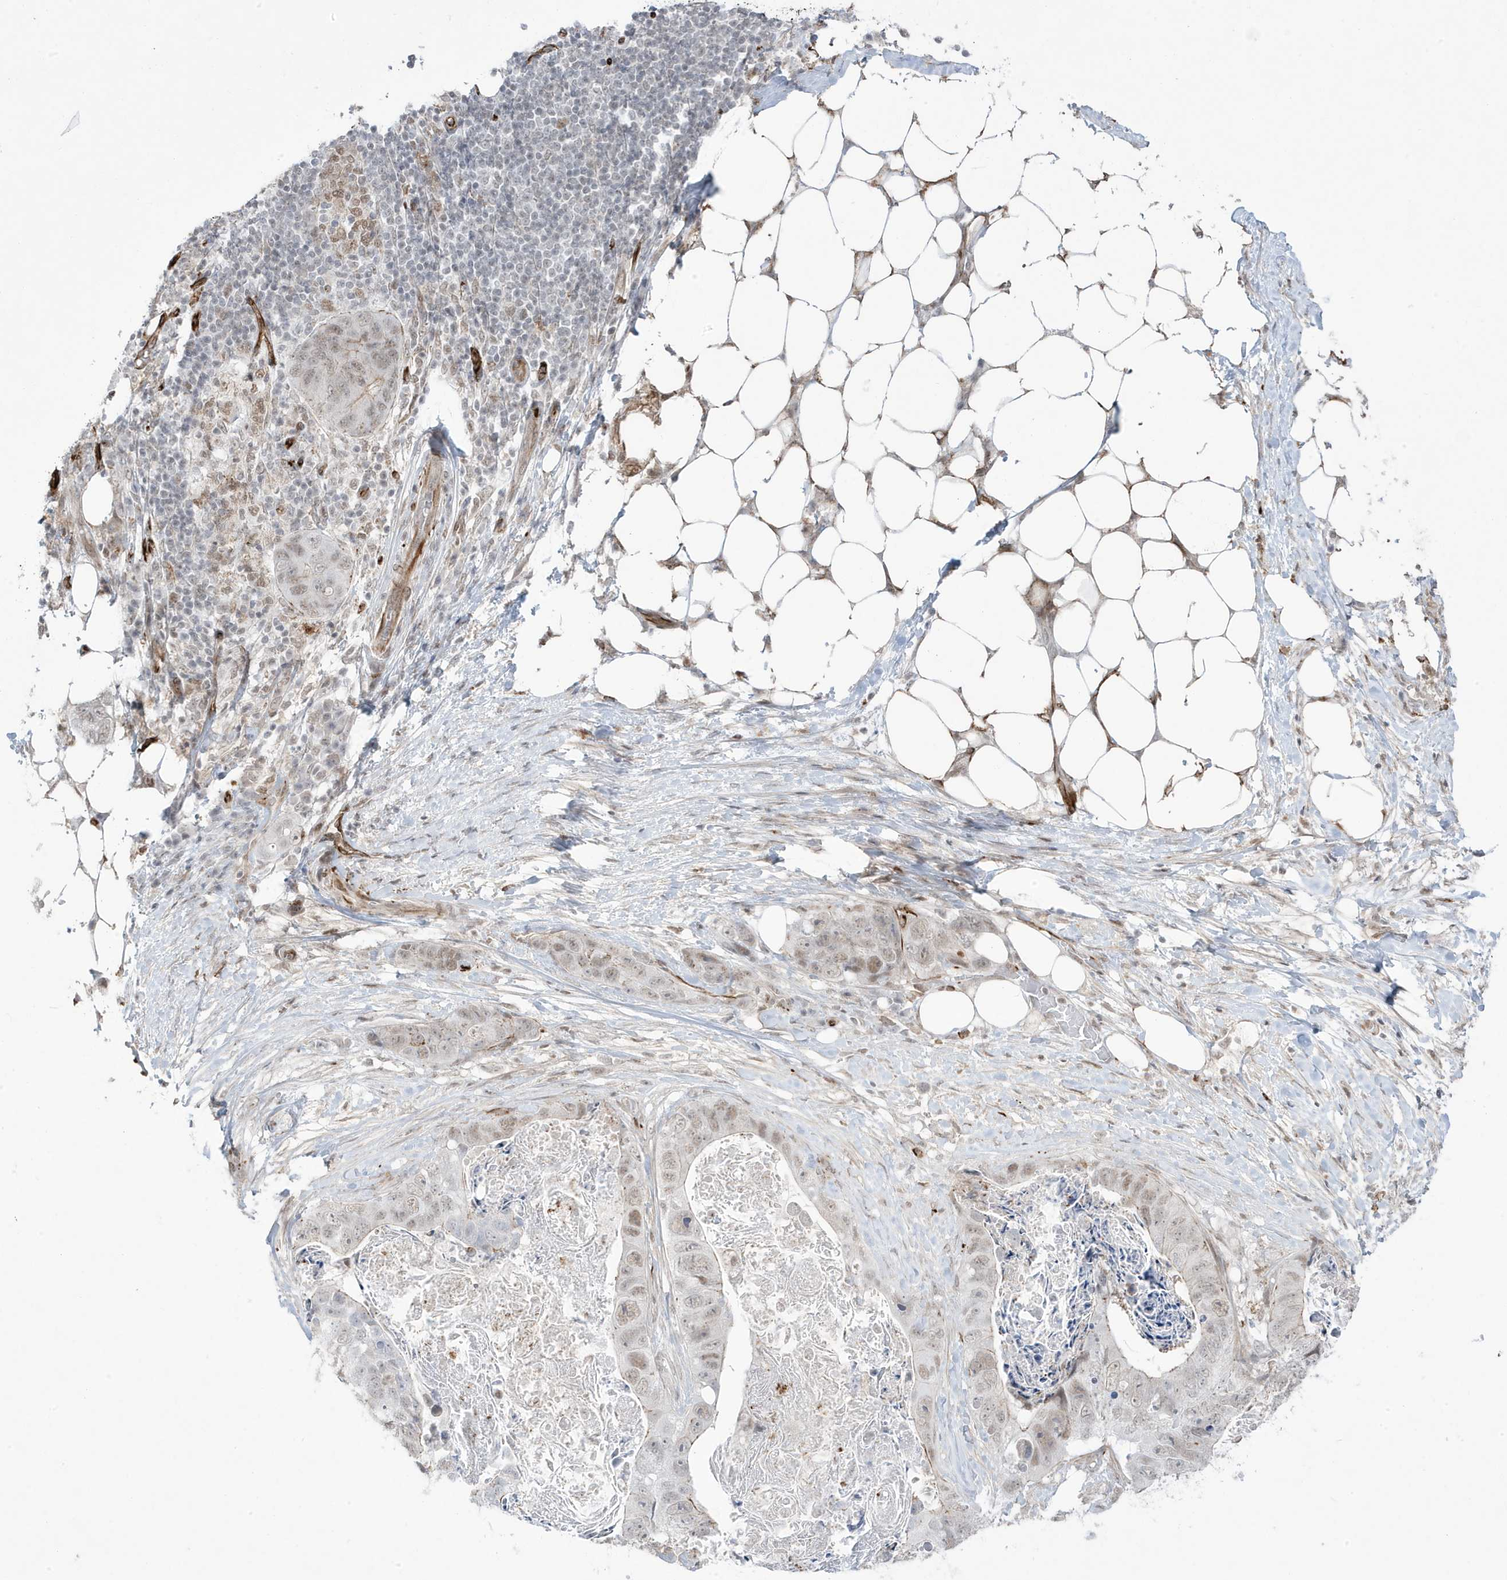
{"staining": {"intensity": "weak", "quantity": ">75%", "location": "nuclear"}, "tissue": "stomach cancer", "cell_type": "Tumor cells", "image_type": "cancer", "snomed": [{"axis": "morphology", "description": "Adenocarcinoma, NOS"}, {"axis": "topography", "description": "Stomach"}], "caption": "Approximately >75% of tumor cells in stomach adenocarcinoma demonstrate weak nuclear protein staining as visualized by brown immunohistochemical staining.", "gene": "ADAMTSL3", "patient": {"sex": "female", "age": 89}}